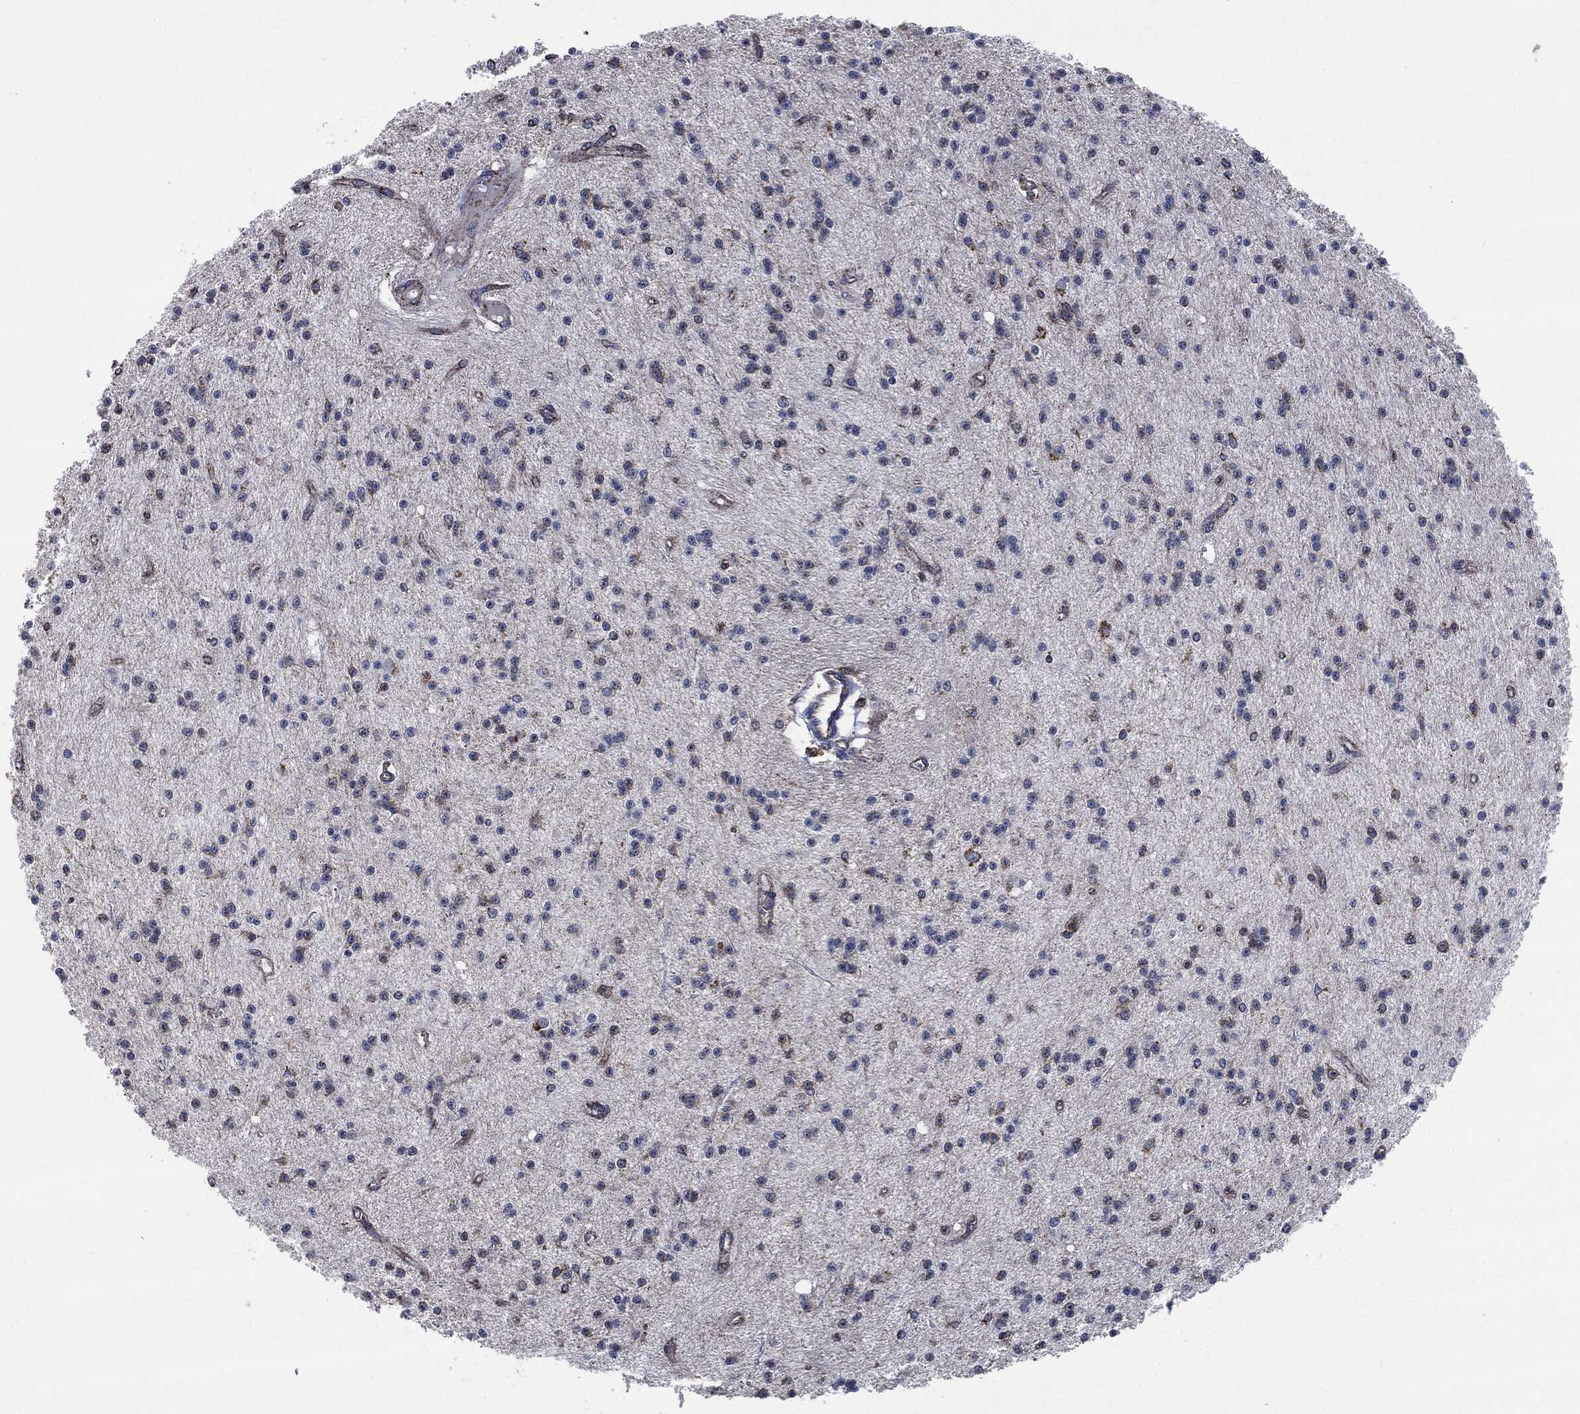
{"staining": {"intensity": "negative", "quantity": "none", "location": "none"}, "tissue": "glioma", "cell_type": "Tumor cells", "image_type": "cancer", "snomed": [{"axis": "morphology", "description": "Glioma, malignant, Low grade"}, {"axis": "topography", "description": "Brain"}], "caption": "Image shows no protein positivity in tumor cells of low-grade glioma (malignant) tissue.", "gene": "NDUFV2", "patient": {"sex": "male", "age": 27}}